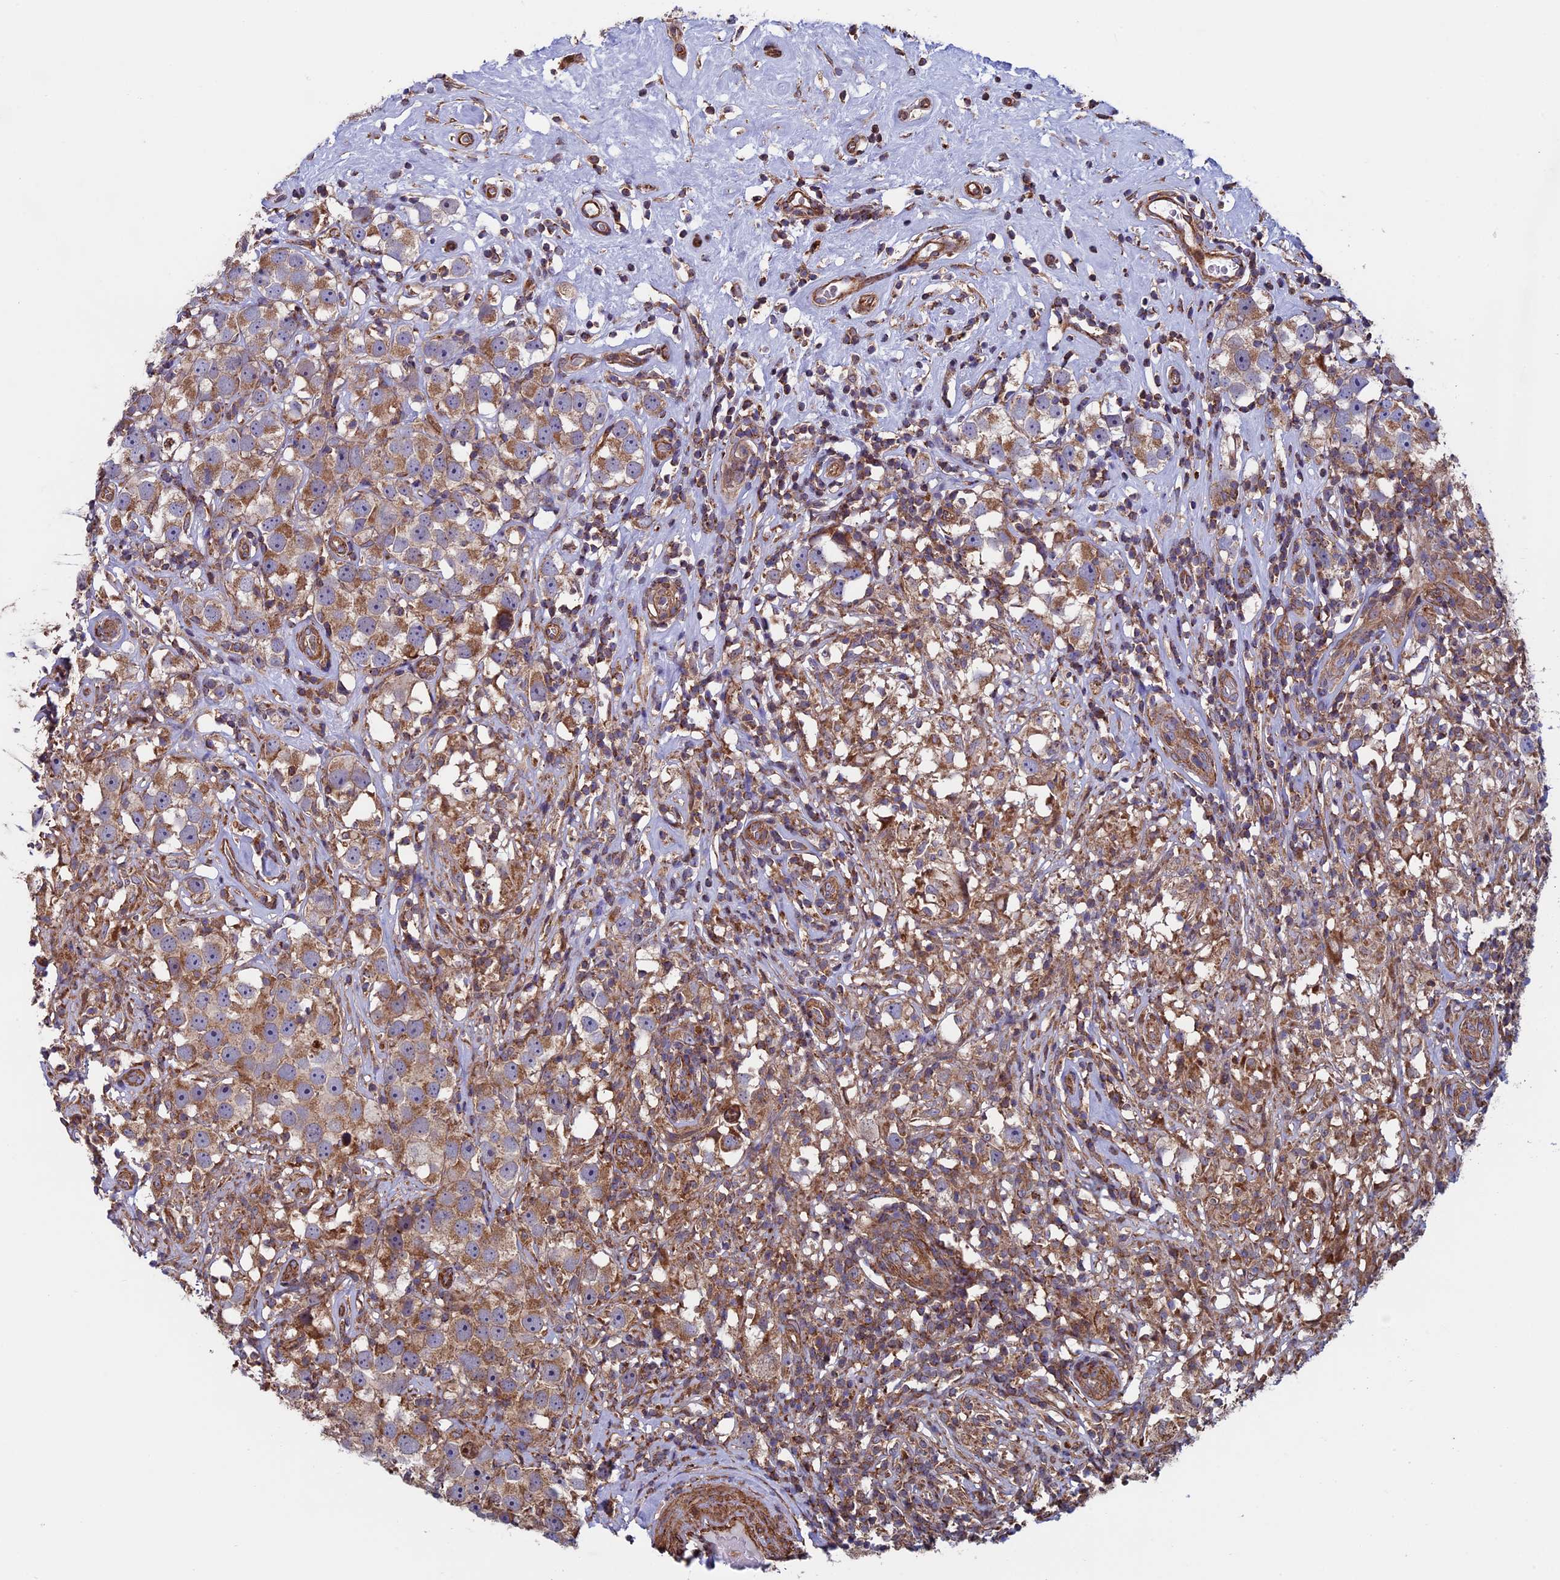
{"staining": {"intensity": "moderate", "quantity": ">75%", "location": "cytoplasmic/membranous"}, "tissue": "testis cancer", "cell_type": "Tumor cells", "image_type": "cancer", "snomed": [{"axis": "morphology", "description": "Seminoma, NOS"}, {"axis": "topography", "description": "Testis"}], "caption": "Testis cancer (seminoma) tissue shows moderate cytoplasmic/membranous positivity in about >75% of tumor cells, visualized by immunohistochemistry.", "gene": "CCDC8", "patient": {"sex": "male", "age": 49}}